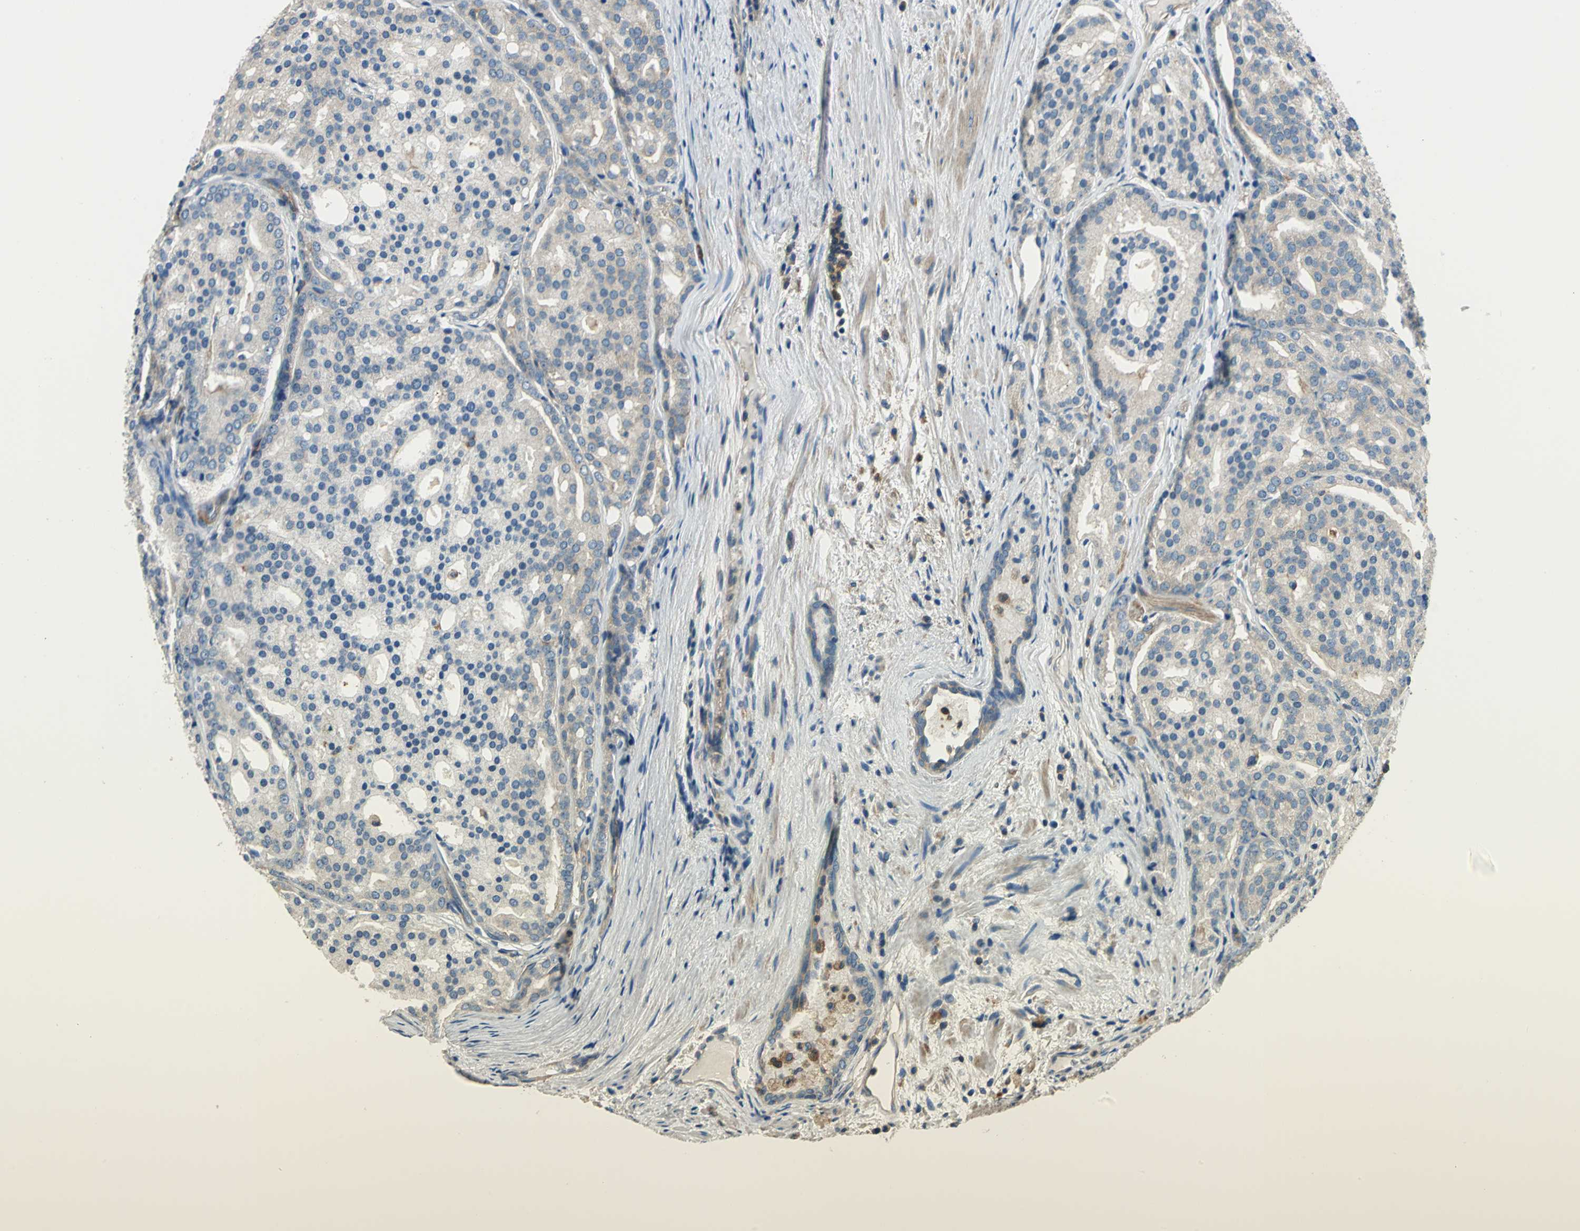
{"staining": {"intensity": "negative", "quantity": "none", "location": "none"}, "tissue": "prostate cancer", "cell_type": "Tumor cells", "image_type": "cancer", "snomed": [{"axis": "morphology", "description": "Adenocarcinoma, High grade"}, {"axis": "topography", "description": "Prostate"}], "caption": "Prostate cancer (adenocarcinoma (high-grade)) stained for a protein using immunohistochemistry shows no staining tumor cells.", "gene": "DDX3Y", "patient": {"sex": "male", "age": 64}}